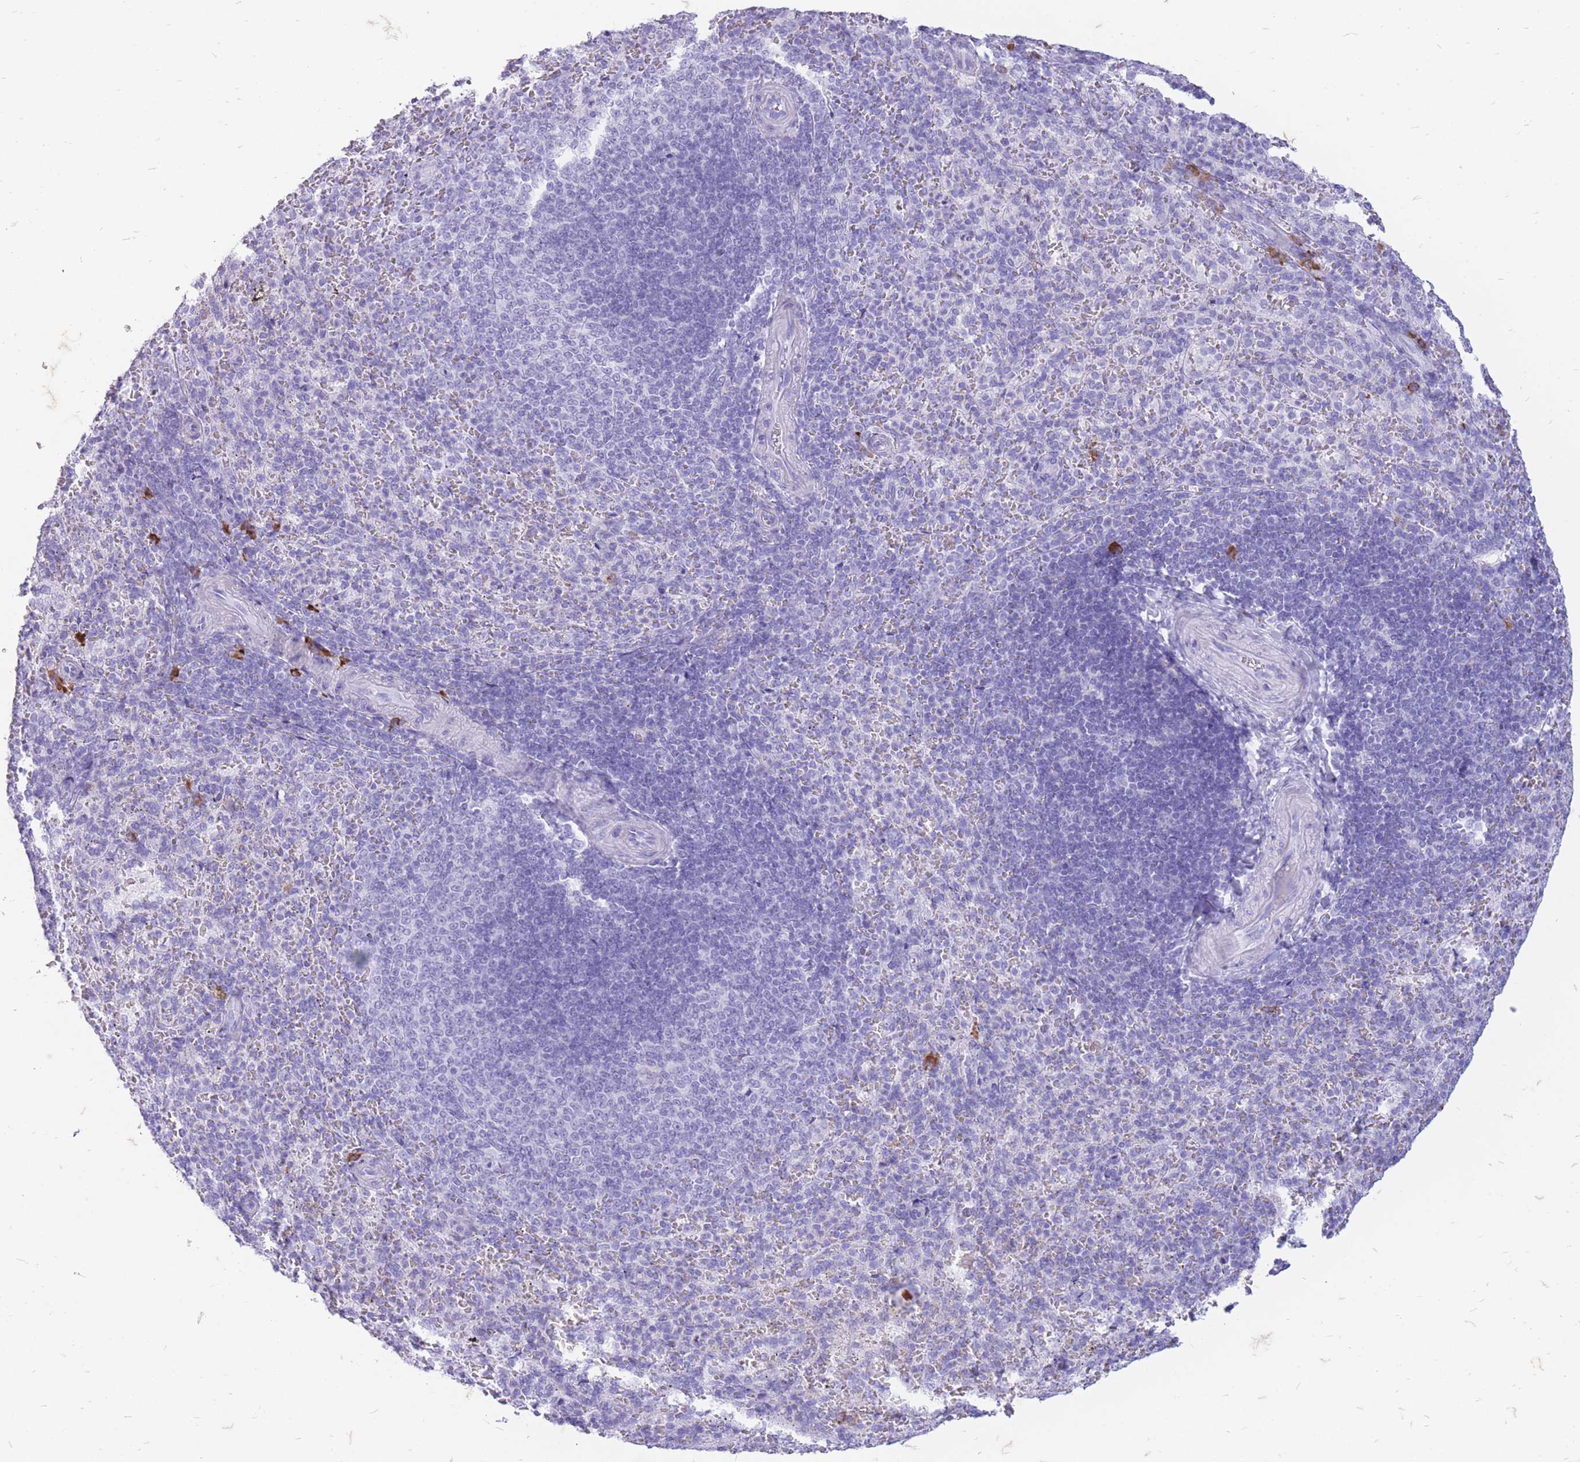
{"staining": {"intensity": "strong", "quantity": "<25%", "location": "cytoplasmic/membranous"}, "tissue": "spleen", "cell_type": "Cells in red pulp", "image_type": "normal", "snomed": [{"axis": "morphology", "description": "Normal tissue, NOS"}, {"axis": "topography", "description": "Spleen"}], "caption": "A medium amount of strong cytoplasmic/membranous expression is identified in about <25% of cells in red pulp in unremarkable spleen. (Brightfield microscopy of DAB IHC at high magnification).", "gene": "ZFP37", "patient": {"sex": "female", "age": 21}}